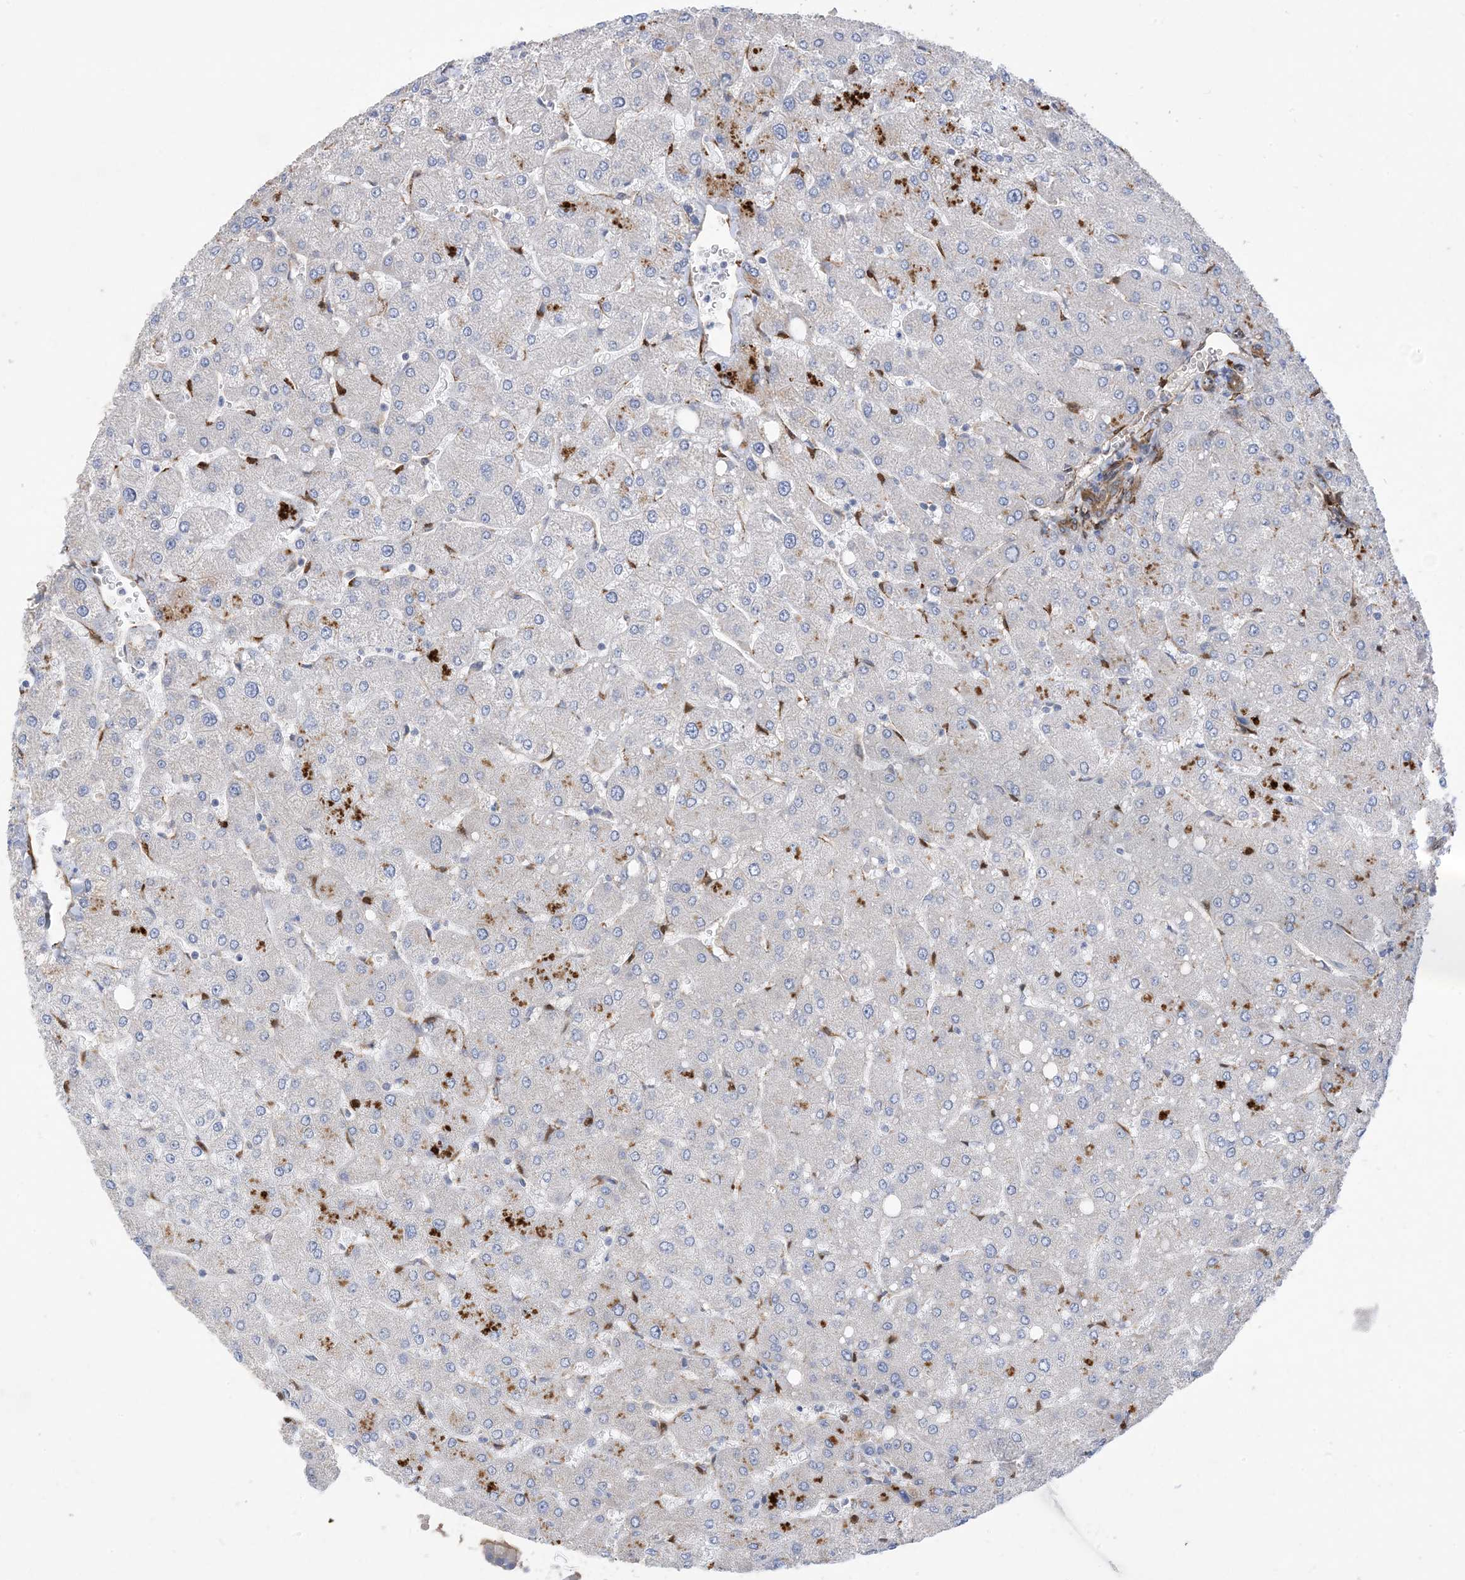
{"staining": {"intensity": "moderate", "quantity": ">75%", "location": "cytoplasmic/membranous"}, "tissue": "liver", "cell_type": "Cholangiocytes", "image_type": "normal", "snomed": [{"axis": "morphology", "description": "Normal tissue, NOS"}, {"axis": "topography", "description": "Liver"}], "caption": "High-magnification brightfield microscopy of benign liver stained with DAB (brown) and counterstained with hematoxylin (blue). cholangiocytes exhibit moderate cytoplasmic/membranous positivity is identified in about>75% of cells.", "gene": "RBMS3", "patient": {"sex": "male", "age": 55}}